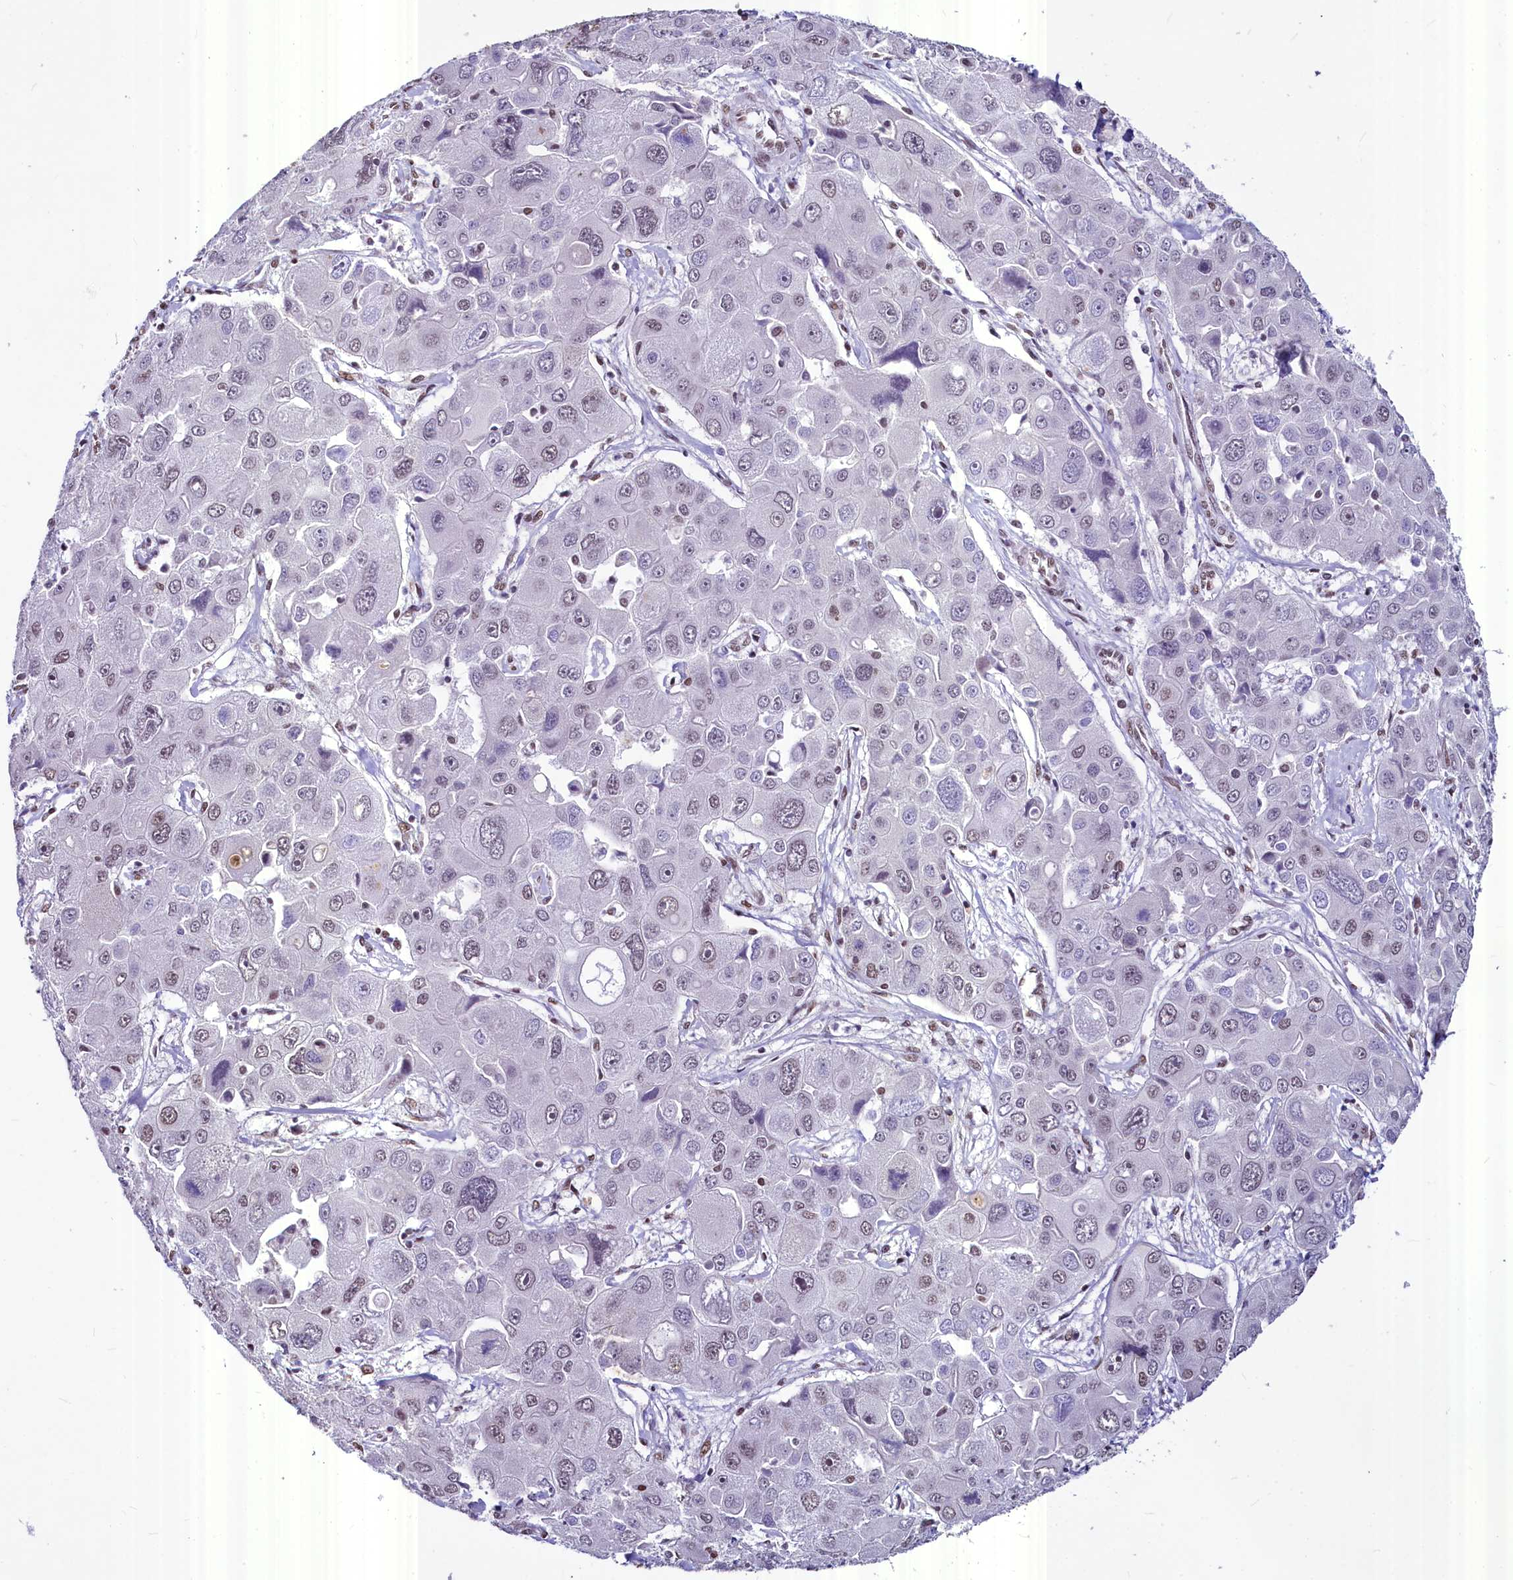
{"staining": {"intensity": "weak", "quantity": "25%-75%", "location": "nuclear"}, "tissue": "liver cancer", "cell_type": "Tumor cells", "image_type": "cancer", "snomed": [{"axis": "morphology", "description": "Cholangiocarcinoma"}, {"axis": "topography", "description": "Liver"}], "caption": "Weak nuclear protein positivity is seen in approximately 25%-75% of tumor cells in liver cancer (cholangiocarcinoma). The protein of interest is shown in brown color, while the nuclei are stained blue.", "gene": "PARPBP", "patient": {"sex": "male", "age": 67}}